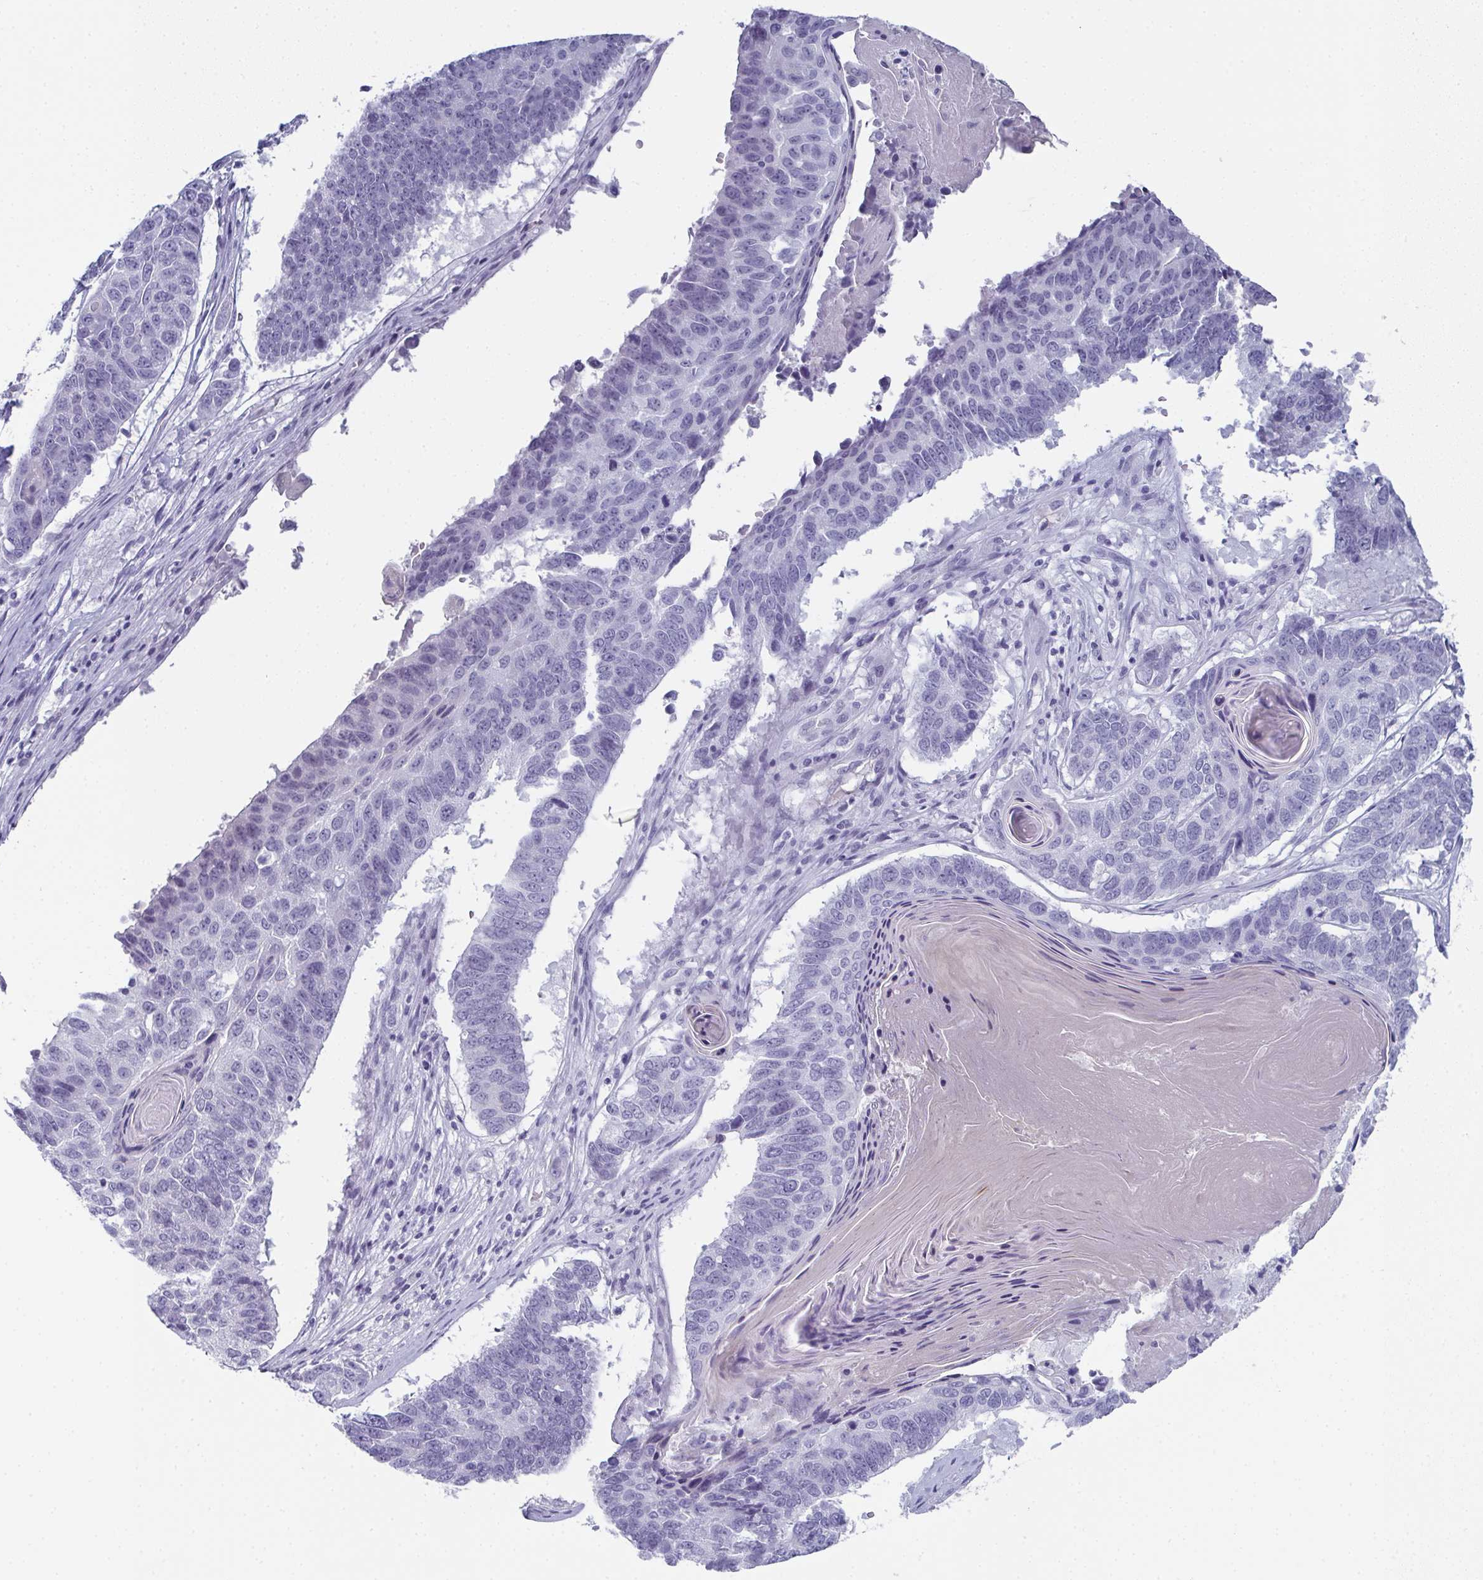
{"staining": {"intensity": "negative", "quantity": "none", "location": "none"}, "tissue": "lung cancer", "cell_type": "Tumor cells", "image_type": "cancer", "snomed": [{"axis": "morphology", "description": "Squamous cell carcinoma, NOS"}, {"axis": "topography", "description": "Lung"}], "caption": "Tumor cells are negative for brown protein staining in lung squamous cell carcinoma.", "gene": "SLC36A2", "patient": {"sex": "male", "age": 73}}